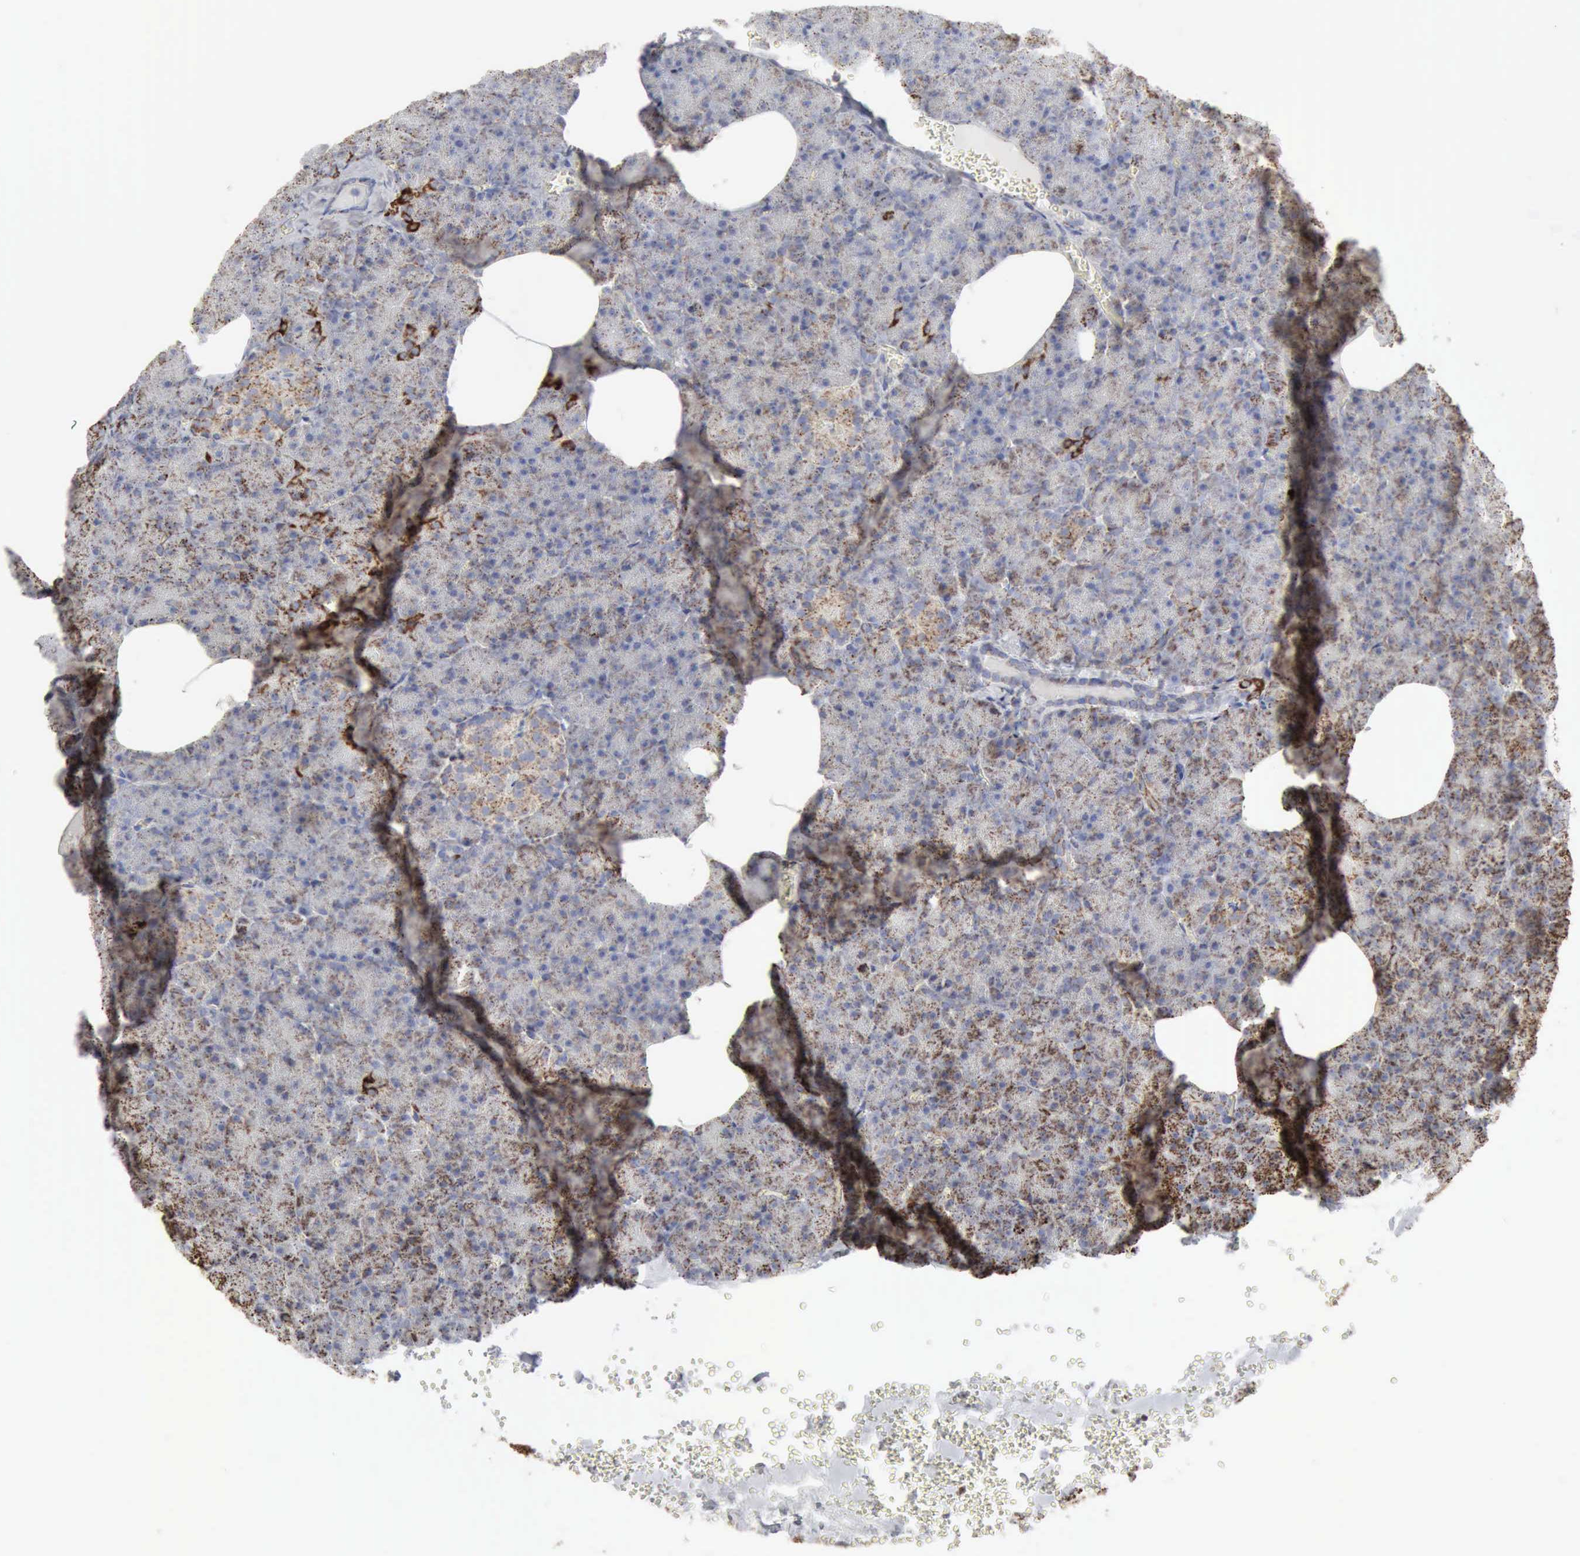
{"staining": {"intensity": "strong", "quantity": ">75%", "location": "cytoplasmic/membranous"}, "tissue": "pancreas", "cell_type": "Exocrine glandular cells", "image_type": "normal", "snomed": [{"axis": "morphology", "description": "Normal tissue, NOS"}, {"axis": "topography", "description": "Pancreas"}], "caption": "Immunohistochemistry staining of benign pancreas, which exhibits high levels of strong cytoplasmic/membranous expression in about >75% of exocrine glandular cells indicating strong cytoplasmic/membranous protein positivity. The staining was performed using DAB (3,3'-diaminobenzidine) (brown) for protein detection and nuclei were counterstained in hematoxylin (blue).", "gene": "ACO2", "patient": {"sex": "female", "age": 35}}